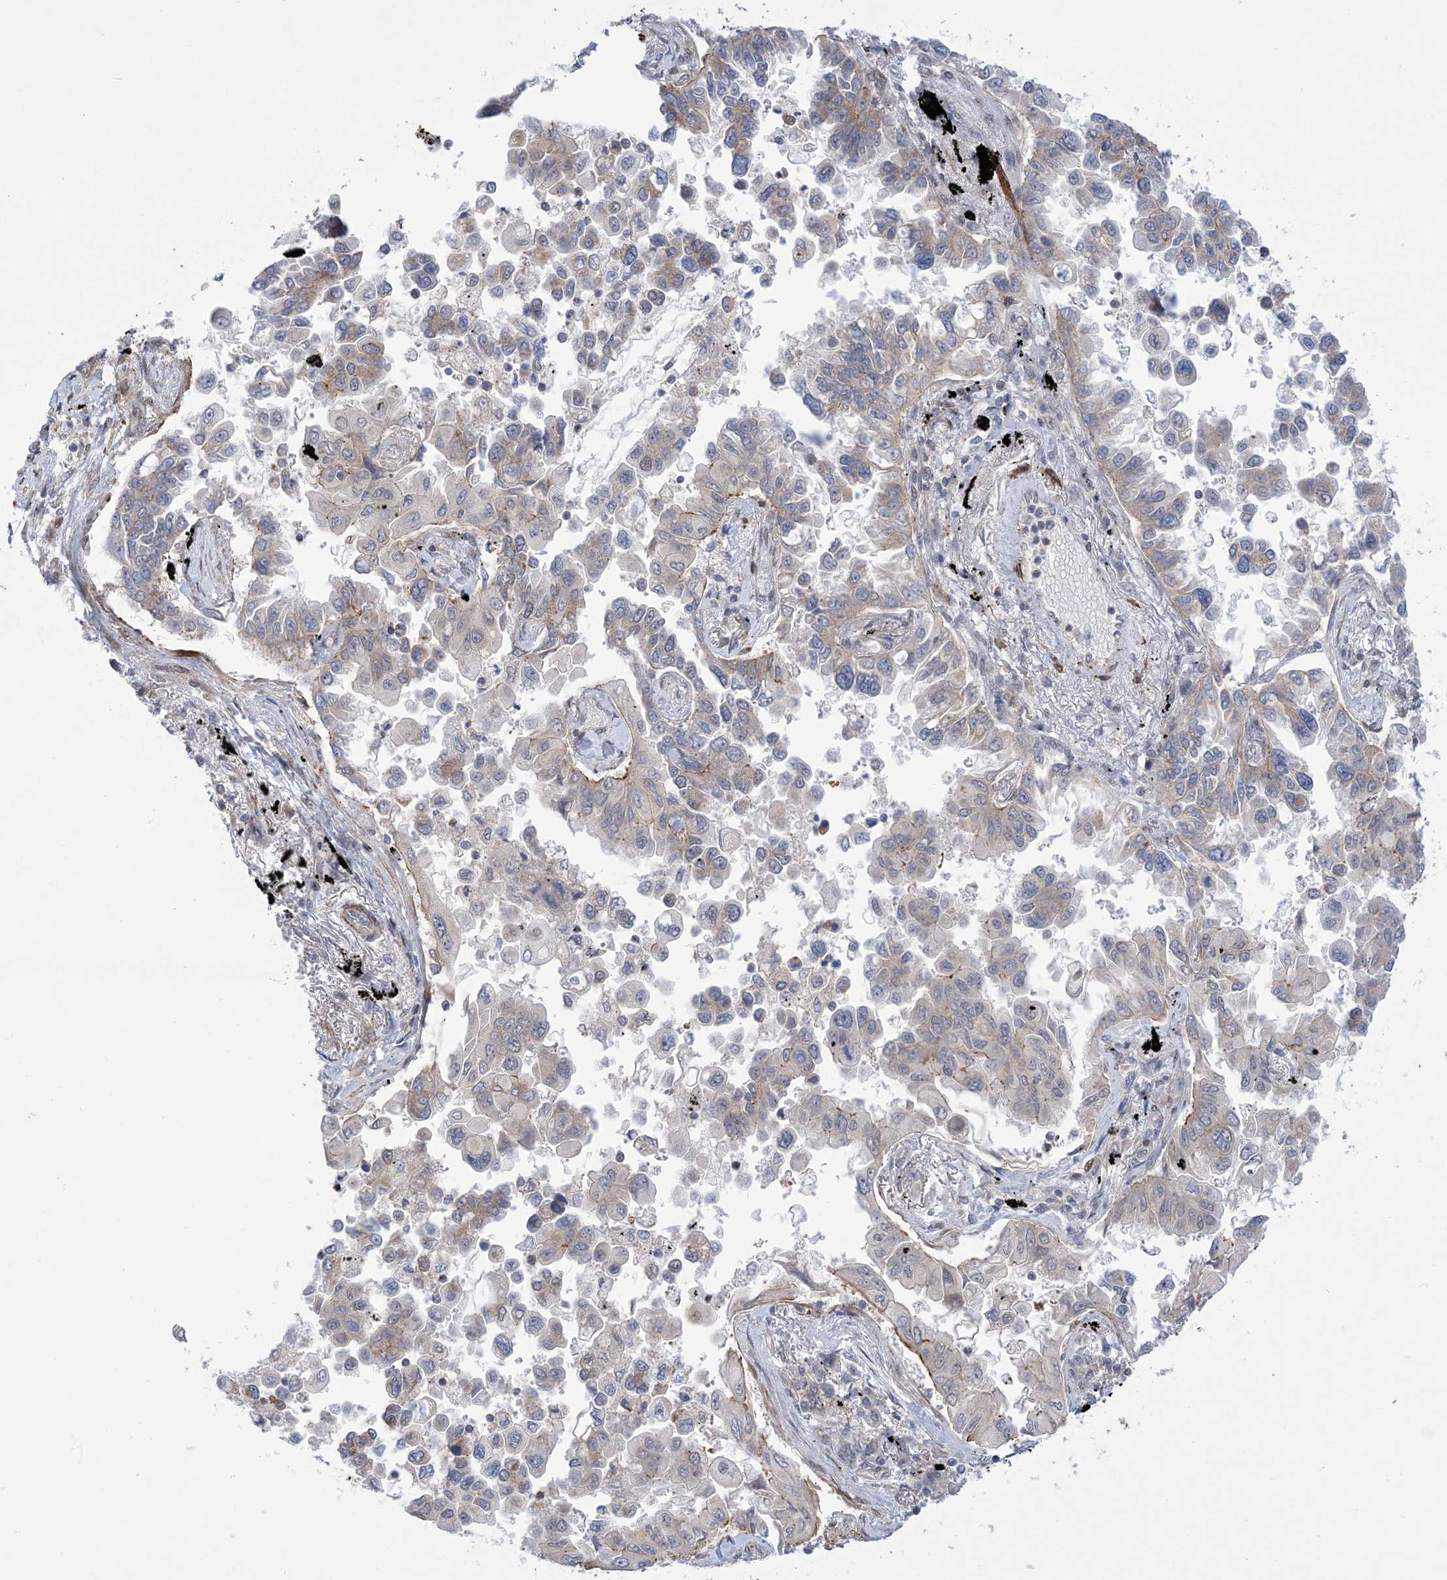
{"staining": {"intensity": "moderate", "quantity": "<25%", "location": "cytoplasmic/membranous"}, "tissue": "lung cancer", "cell_type": "Tumor cells", "image_type": "cancer", "snomed": [{"axis": "morphology", "description": "Adenocarcinoma, NOS"}, {"axis": "topography", "description": "Lung"}], "caption": "Brown immunohistochemical staining in lung cancer (adenocarcinoma) reveals moderate cytoplasmic/membranous staining in about <25% of tumor cells.", "gene": "ZNF8", "patient": {"sex": "female", "age": 67}}